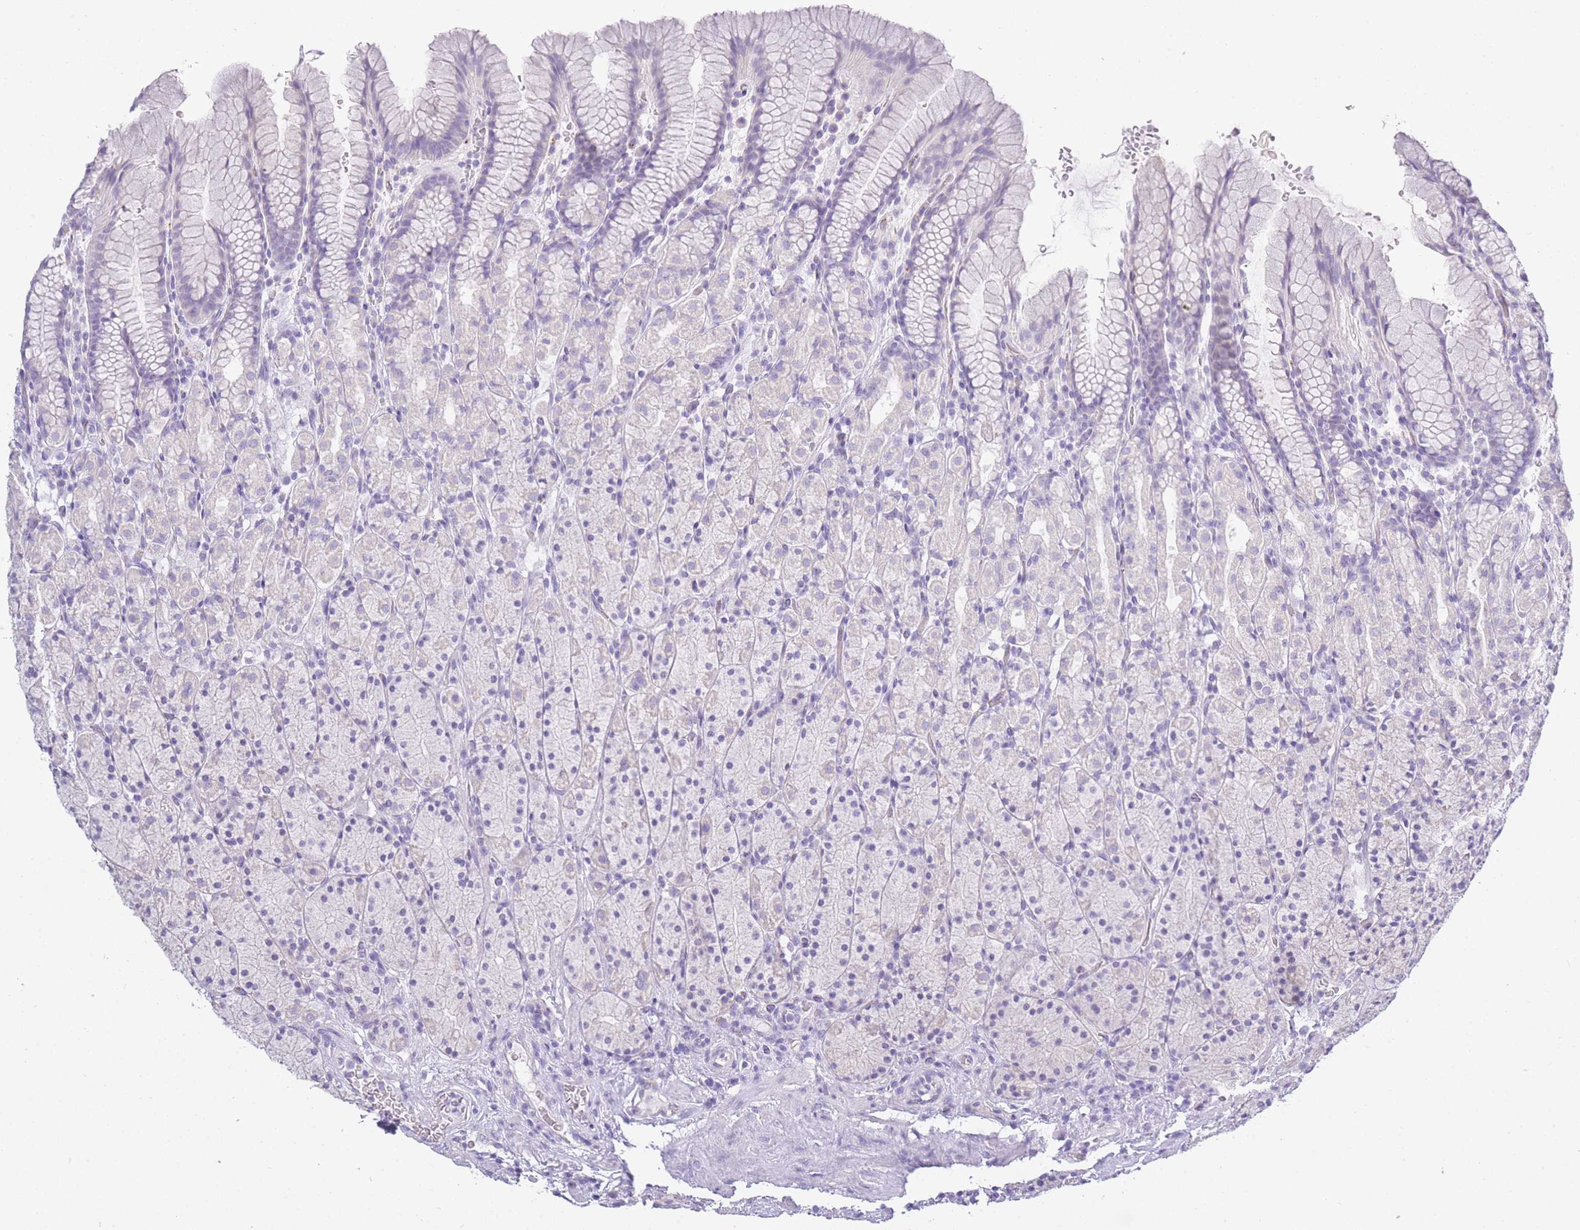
{"staining": {"intensity": "negative", "quantity": "none", "location": "none"}, "tissue": "stomach", "cell_type": "Glandular cells", "image_type": "normal", "snomed": [{"axis": "morphology", "description": "Normal tissue, NOS"}, {"axis": "topography", "description": "Stomach, upper"}, {"axis": "topography", "description": "Stomach"}], "caption": "Photomicrograph shows no significant protein staining in glandular cells of benign stomach. (Stains: DAB immunohistochemistry (IHC) with hematoxylin counter stain, Microscopy: brightfield microscopy at high magnification).", "gene": "RHO", "patient": {"sex": "male", "age": 62}}